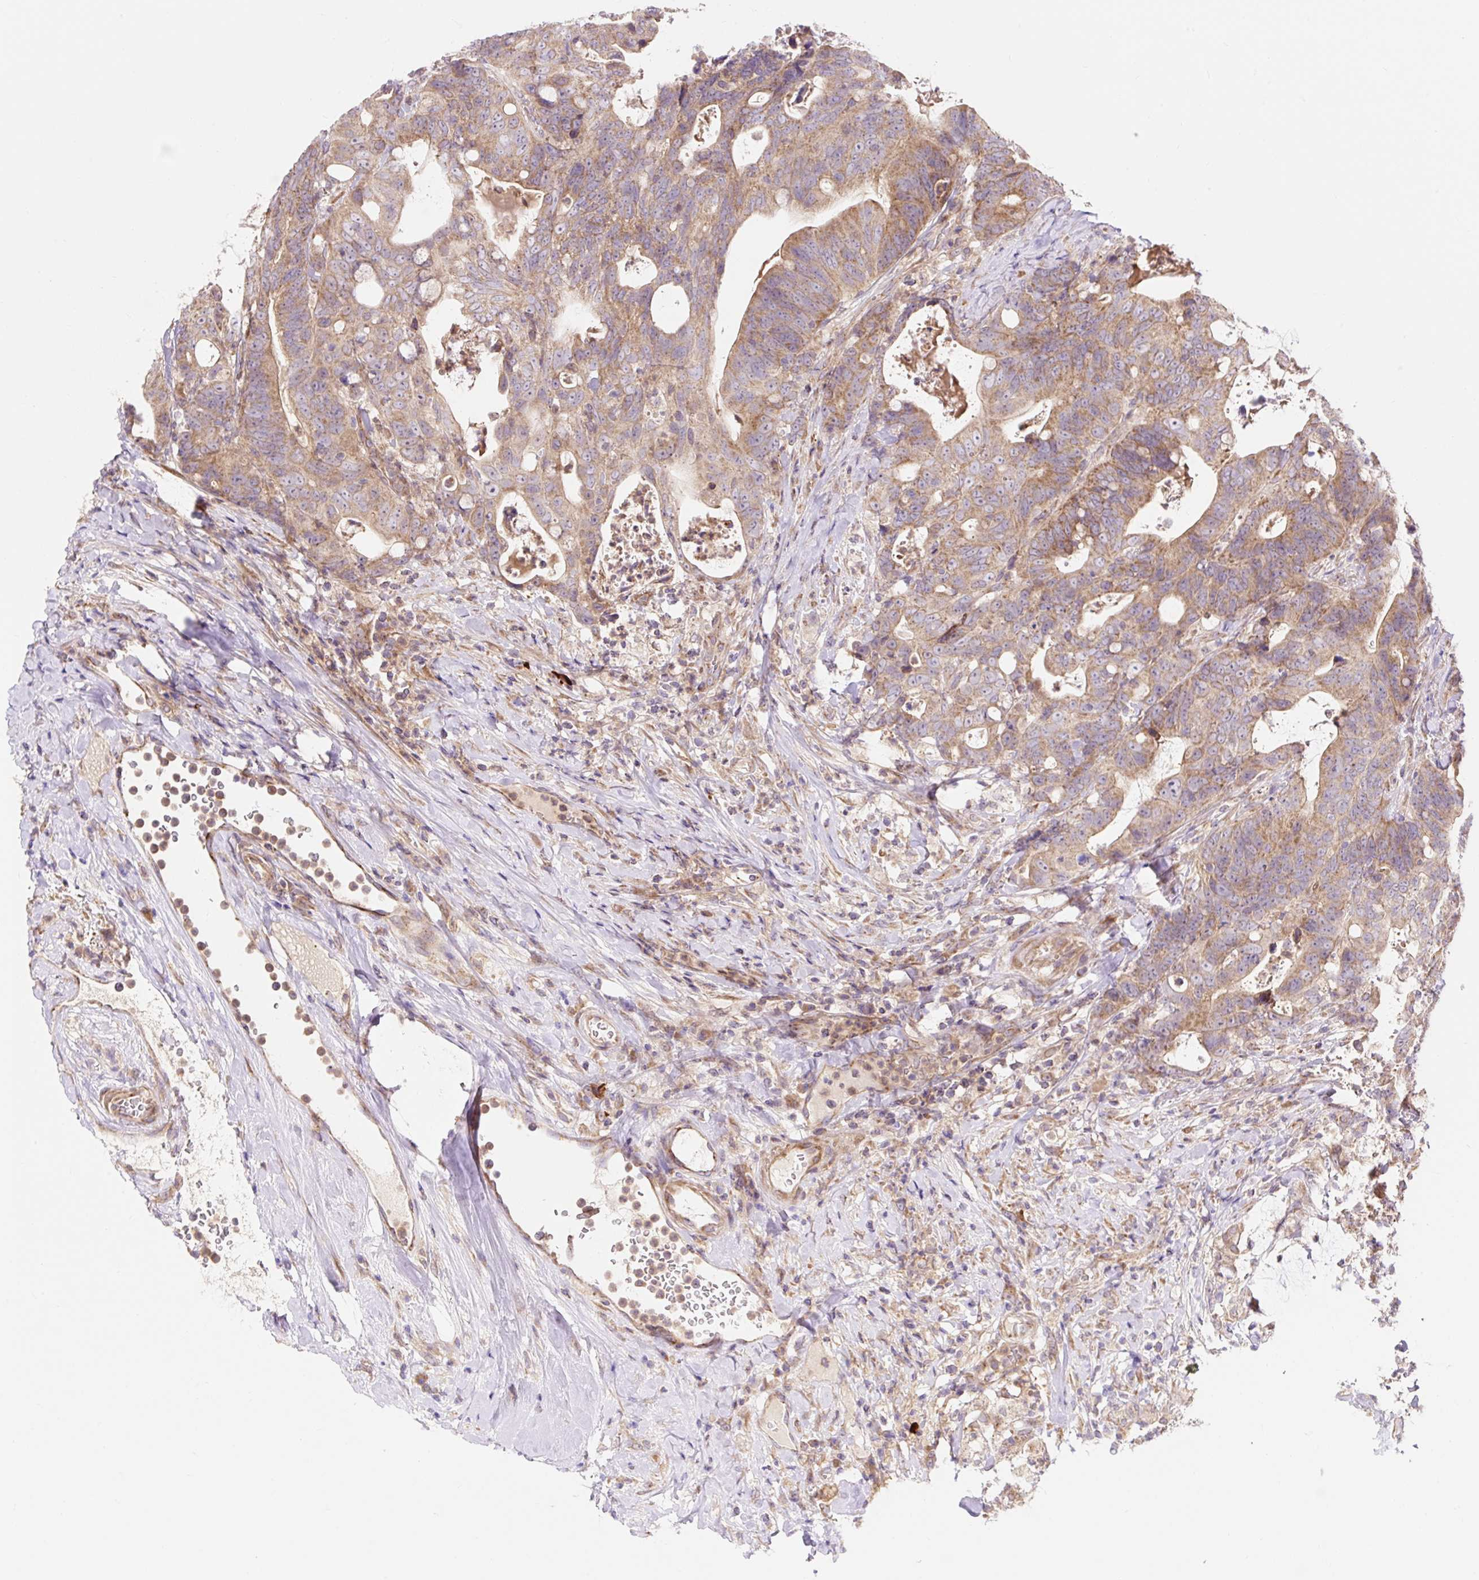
{"staining": {"intensity": "moderate", "quantity": ">75%", "location": "cytoplasmic/membranous"}, "tissue": "colorectal cancer", "cell_type": "Tumor cells", "image_type": "cancer", "snomed": [{"axis": "morphology", "description": "Adenocarcinoma, NOS"}, {"axis": "topography", "description": "Colon"}], "caption": "Adenocarcinoma (colorectal) was stained to show a protein in brown. There is medium levels of moderate cytoplasmic/membranous positivity in approximately >75% of tumor cells.", "gene": "TRIAP1", "patient": {"sex": "female", "age": 82}}